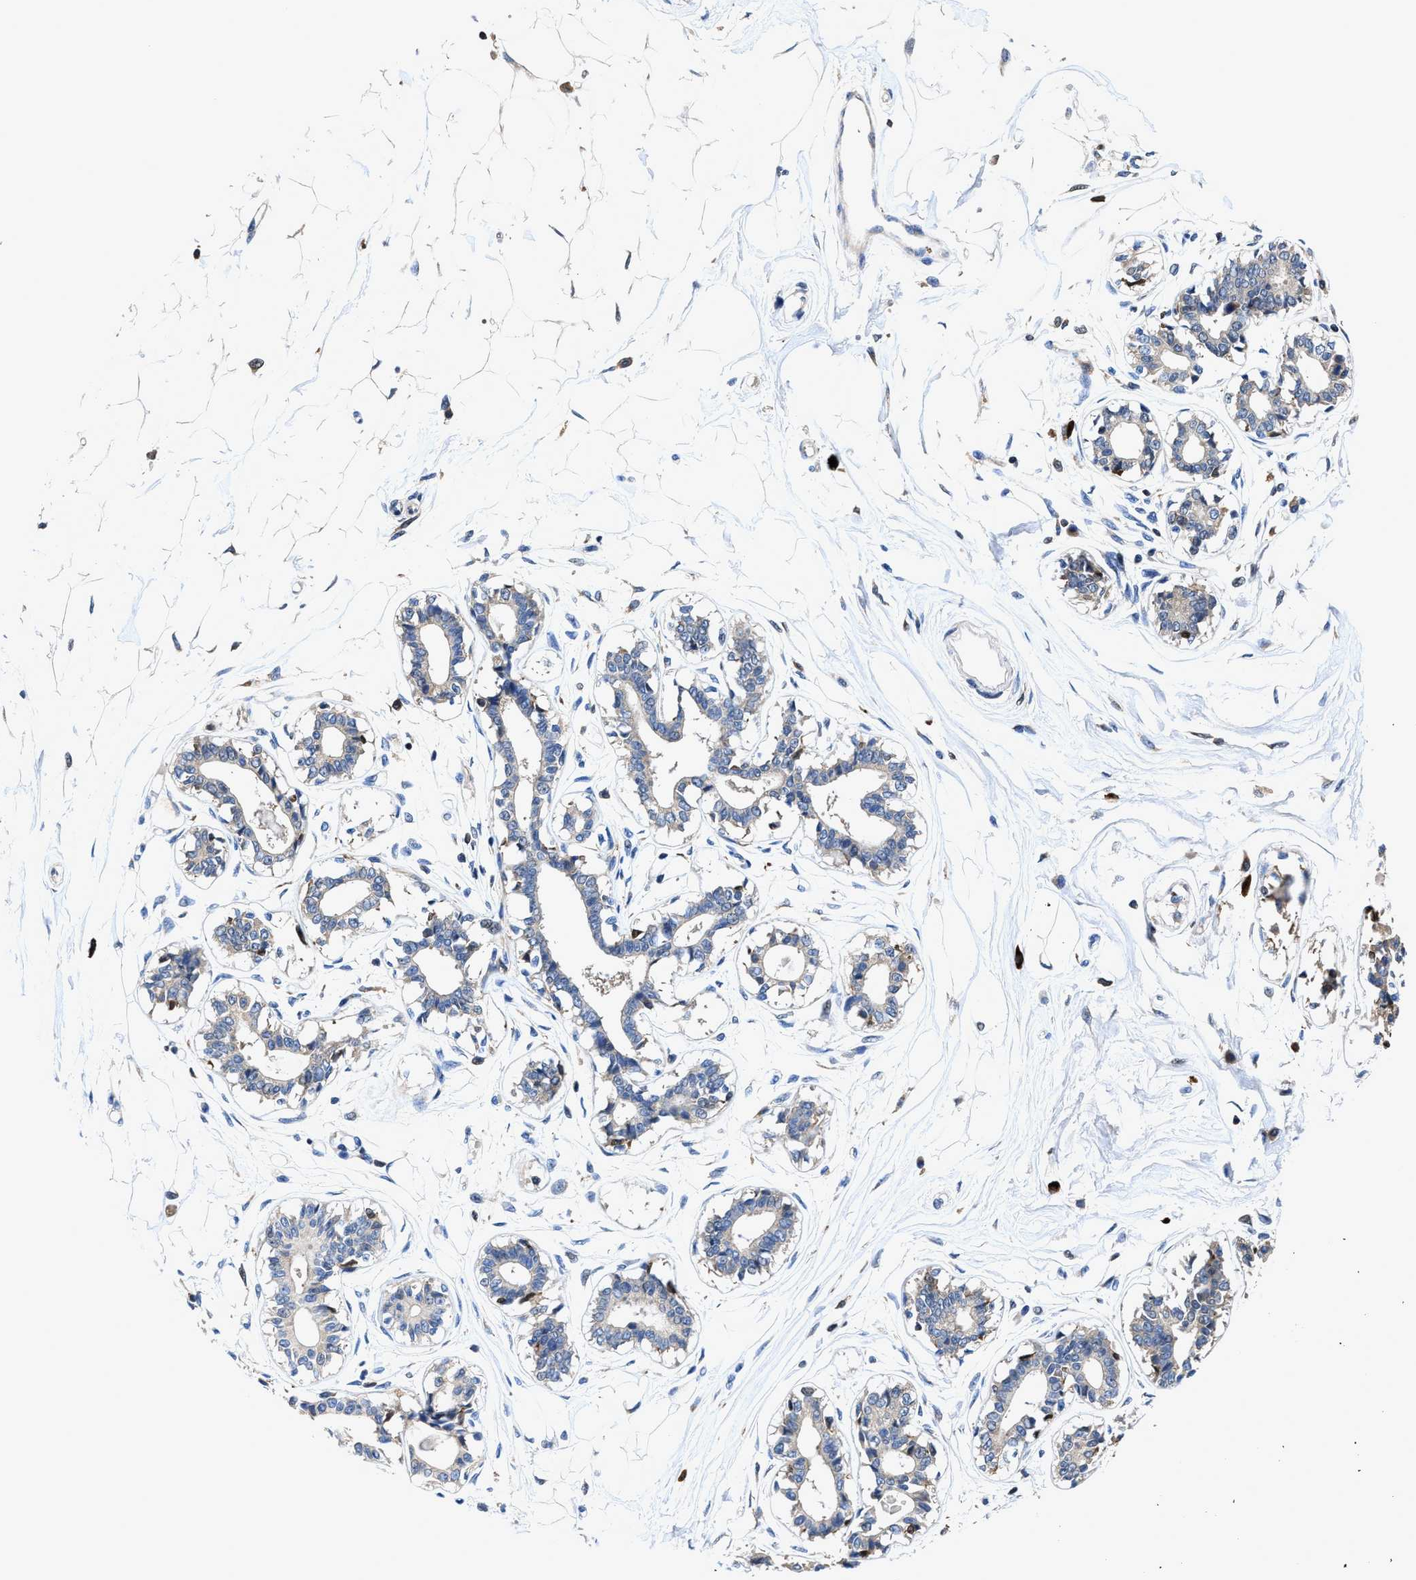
{"staining": {"intensity": "negative", "quantity": "none", "location": "none"}, "tissue": "breast", "cell_type": "Adipocytes", "image_type": "normal", "snomed": [{"axis": "morphology", "description": "Normal tissue, NOS"}, {"axis": "topography", "description": "Breast"}], "caption": "A histopathology image of breast stained for a protein reveals no brown staining in adipocytes. Brightfield microscopy of immunohistochemistry (IHC) stained with DAB (3,3'-diaminobenzidine) (brown) and hematoxylin (blue), captured at high magnification.", "gene": "RGS10", "patient": {"sex": "female", "age": 45}}